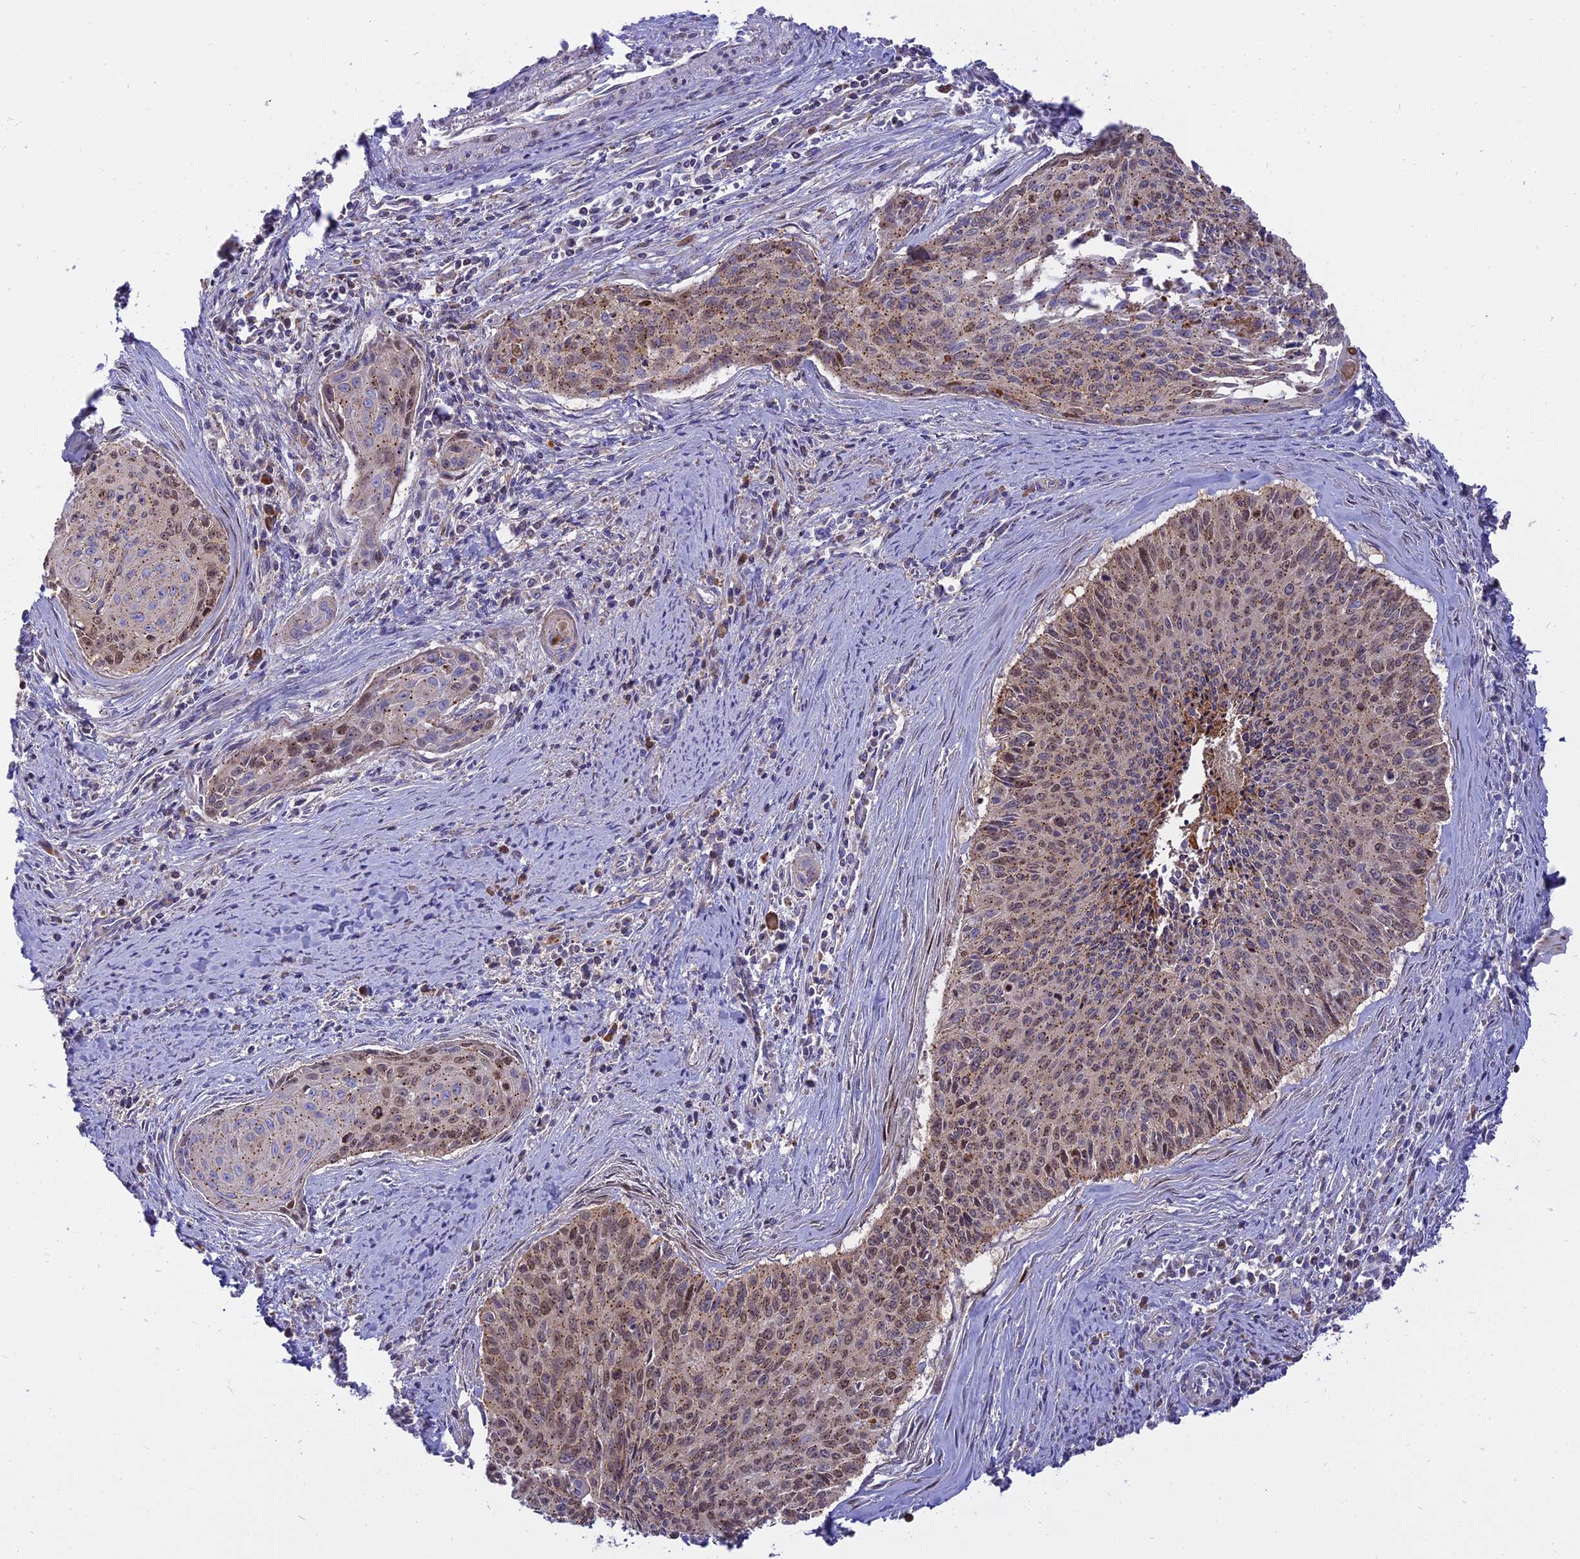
{"staining": {"intensity": "moderate", "quantity": "25%-75%", "location": "cytoplasmic/membranous,nuclear"}, "tissue": "cervical cancer", "cell_type": "Tumor cells", "image_type": "cancer", "snomed": [{"axis": "morphology", "description": "Squamous cell carcinoma, NOS"}, {"axis": "topography", "description": "Cervix"}], "caption": "Cervical squamous cell carcinoma was stained to show a protein in brown. There is medium levels of moderate cytoplasmic/membranous and nuclear expression in about 25%-75% of tumor cells. (Brightfield microscopy of DAB IHC at high magnification).", "gene": "CENPV", "patient": {"sex": "female", "age": 55}}